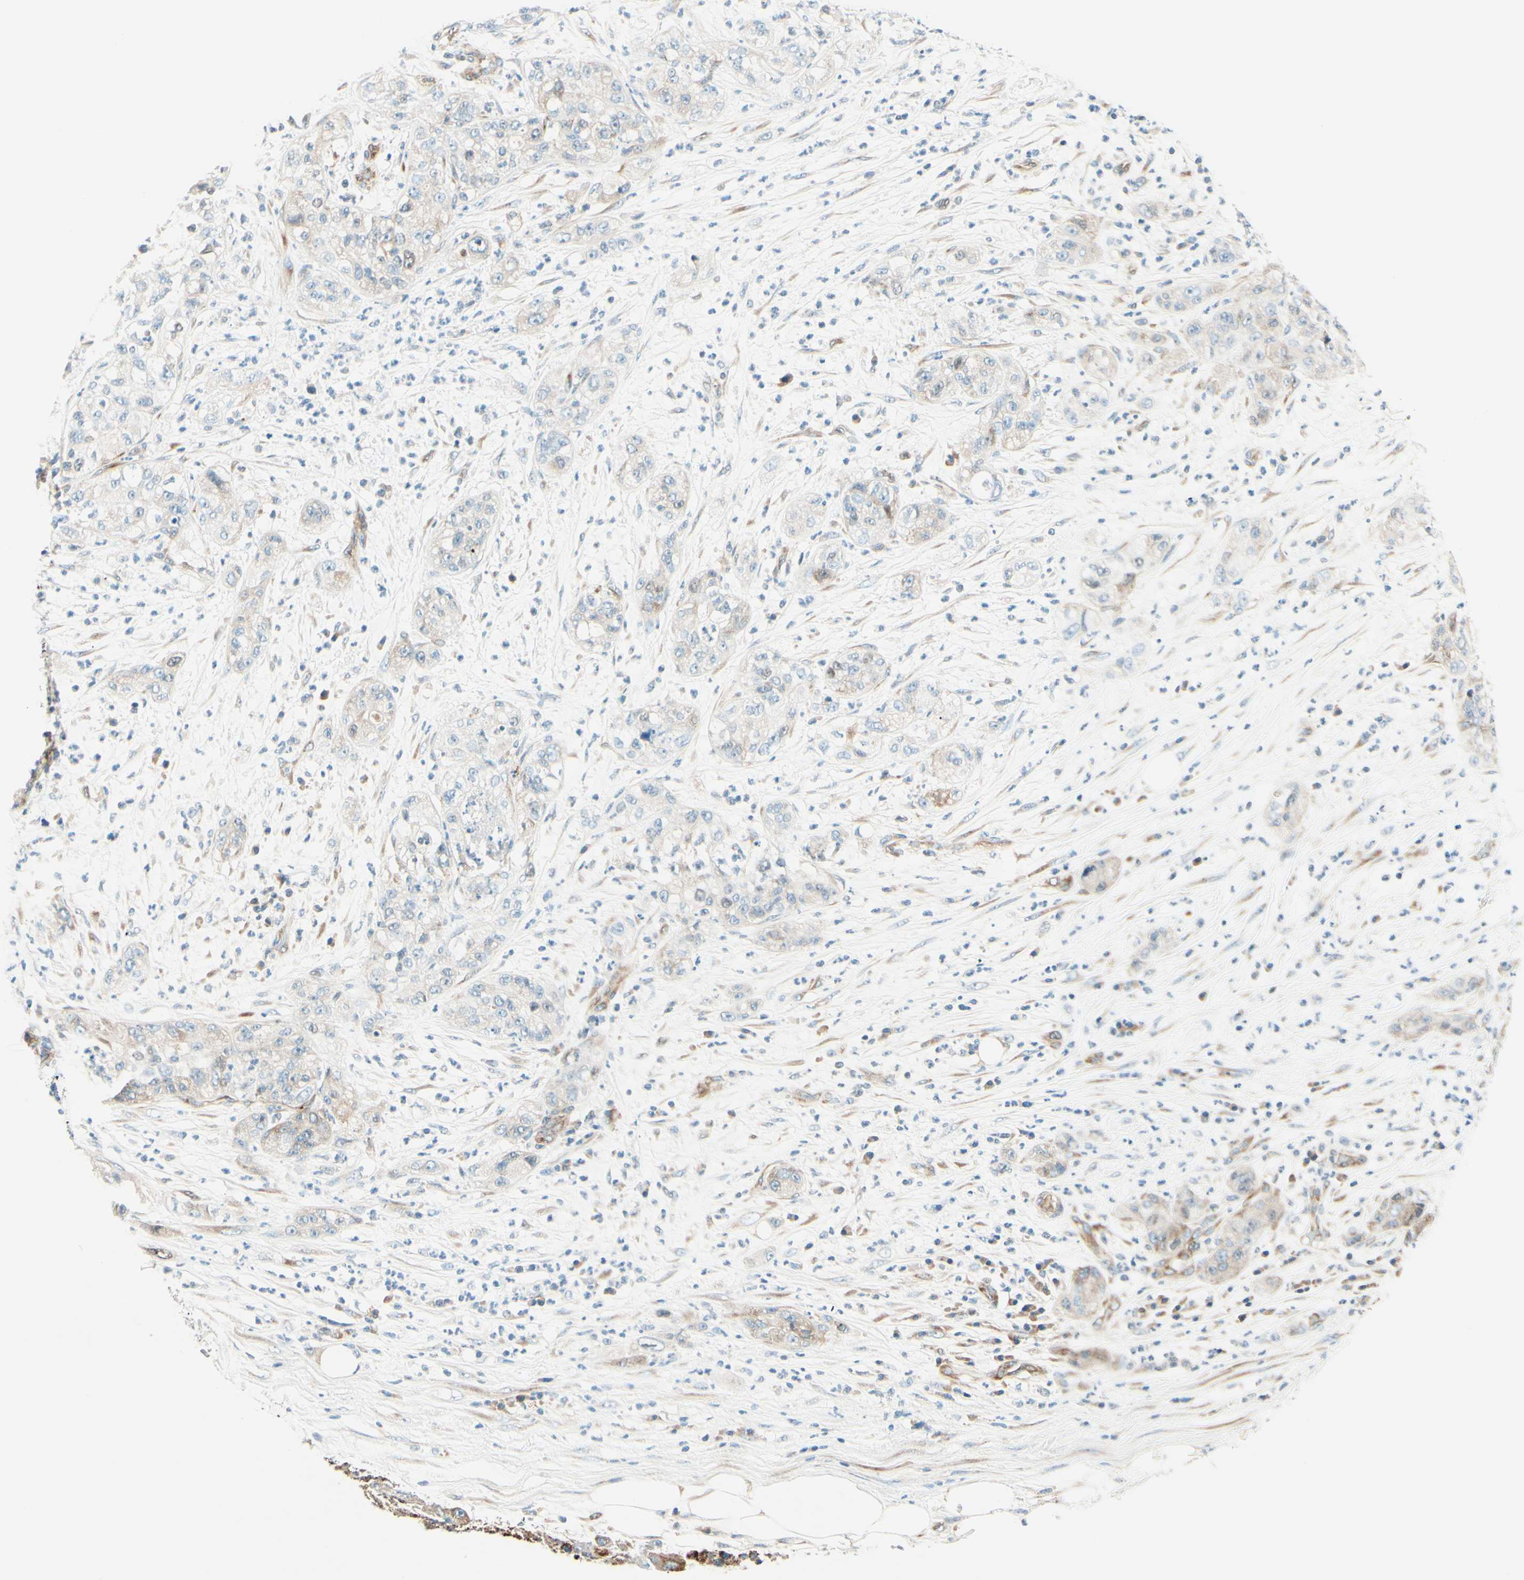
{"staining": {"intensity": "weak", "quantity": "<25%", "location": "cytoplasmic/membranous"}, "tissue": "pancreatic cancer", "cell_type": "Tumor cells", "image_type": "cancer", "snomed": [{"axis": "morphology", "description": "Adenocarcinoma, NOS"}, {"axis": "topography", "description": "Pancreas"}], "caption": "Micrograph shows no significant protein positivity in tumor cells of adenocarcinoma (pancreatic).", "gene": "TAOK2", "patient": {"sex": "female", "age": 78}}